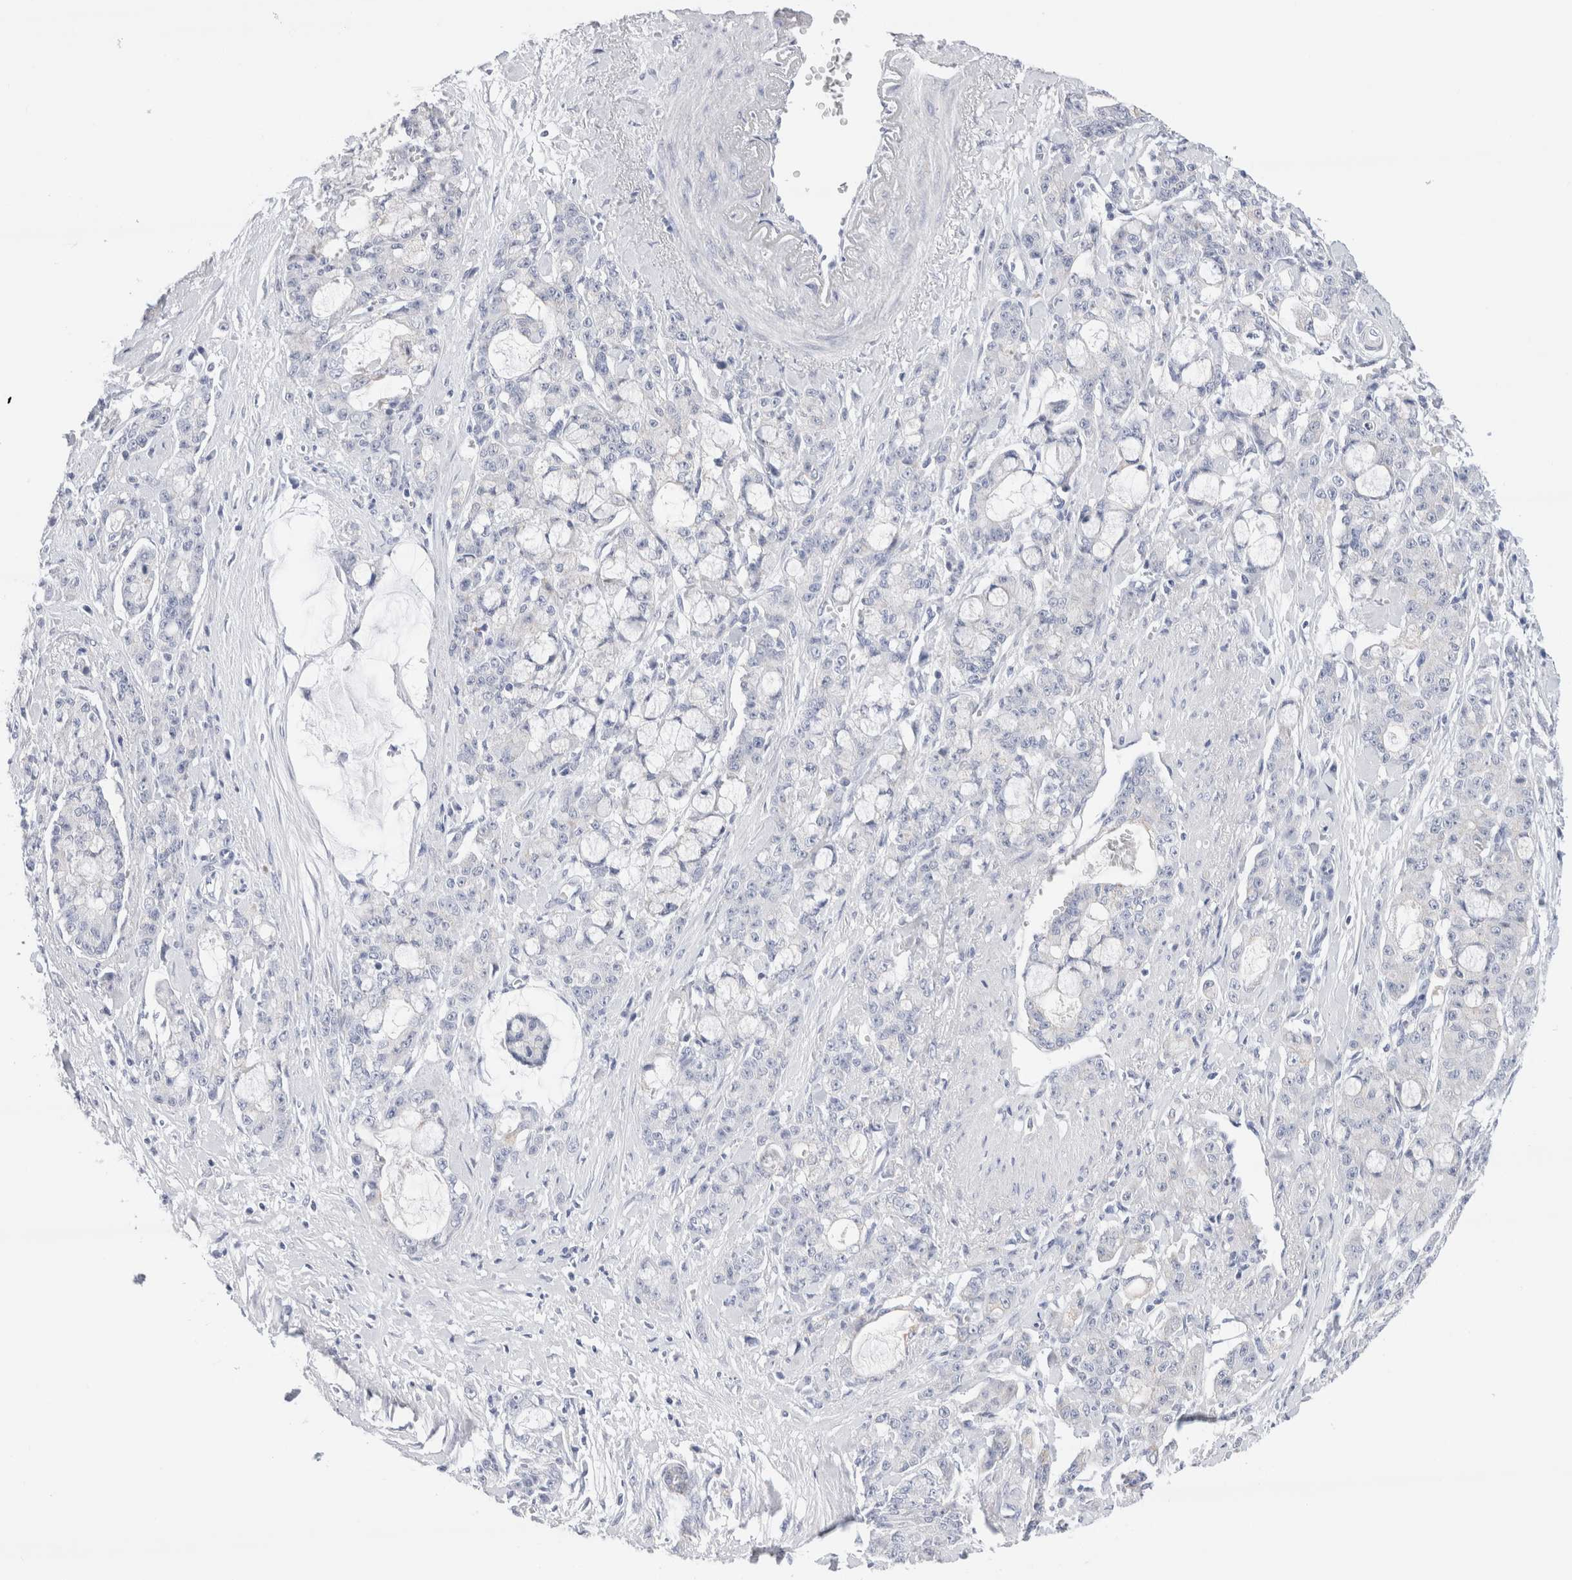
{"staining": {"intensity": "negative", "quantity": "none", "location": "none"}, "tissue": "pancreatic cancer", "cell_type": "Tumor cells", "image_type": "cancer", "snomed": [{"axis": "morphology", "description": "Adenocarcinoma, NOS"}, {"axis": "topography", "description": "Pancreas"}], "caption": "The image shows no staining of tumor cells in pancreatic cancer (adenocarcinoma).", "gene": "ECHDC2", "patient": {"sex": "female", "age": 73}}